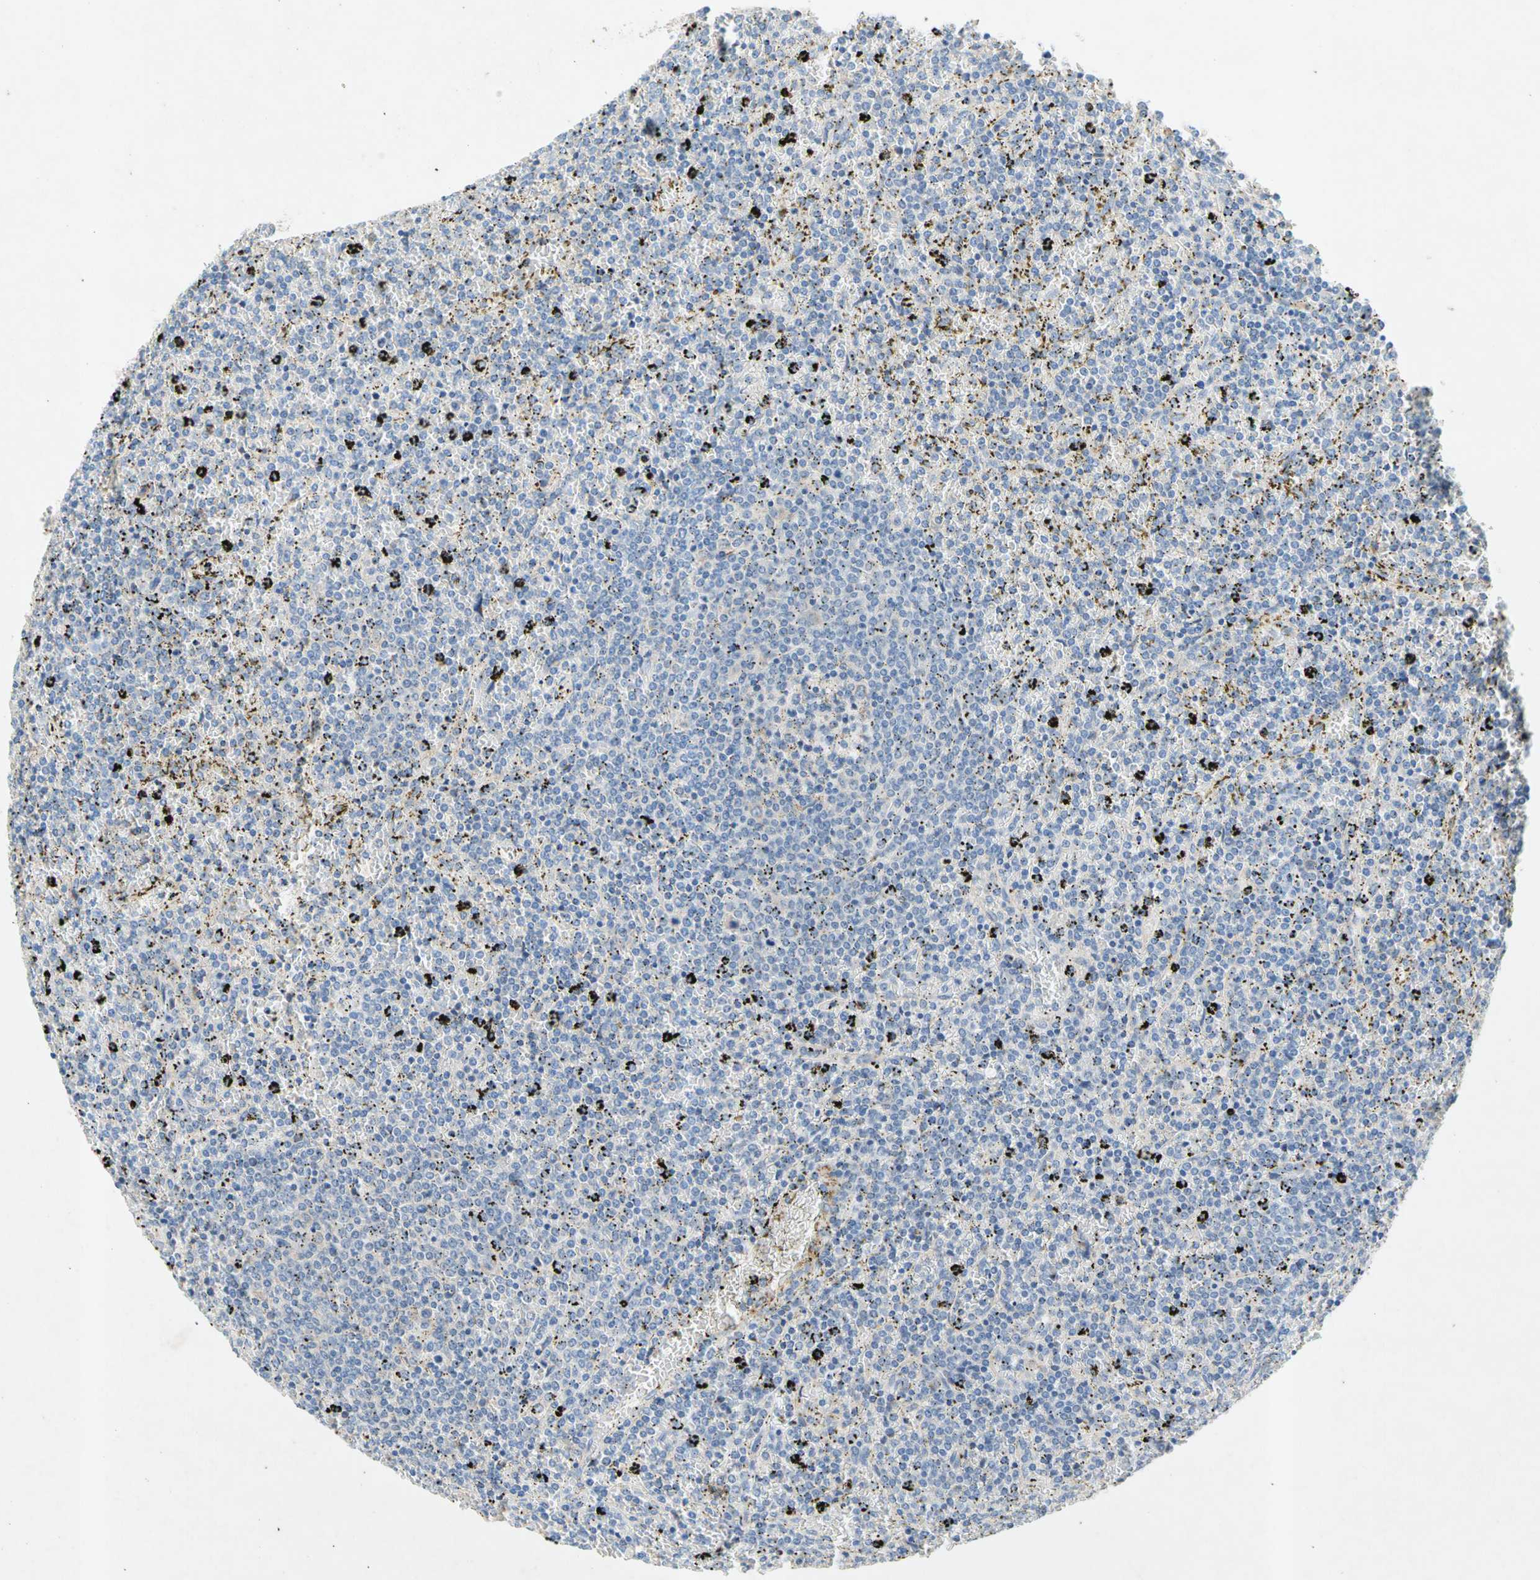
{"staining": {"intensity": "negative", "quantity": "none", "location": "none"}, "tissue": "lymphoma", "cell_type": "Tumor cells", "image_type": "cancer", "snomed": [{"axis": "morphology", "description": "Malignant lymphoma, non-Hodgkin's type, Low grade"}, {"axis": "topography", "description": "Spleen"}], "caption": "IHC histopathology image of human lymphoma stained for a protein (brown), which exhibits no expression in tumor cells. (Brightfield microscopy of DAB (3,3'-diaminobenzidine) immunohistochemistry (IHC) at high magnification).", "gene": "GASK1B", "patient": {"sex": "female", "age": 77}}